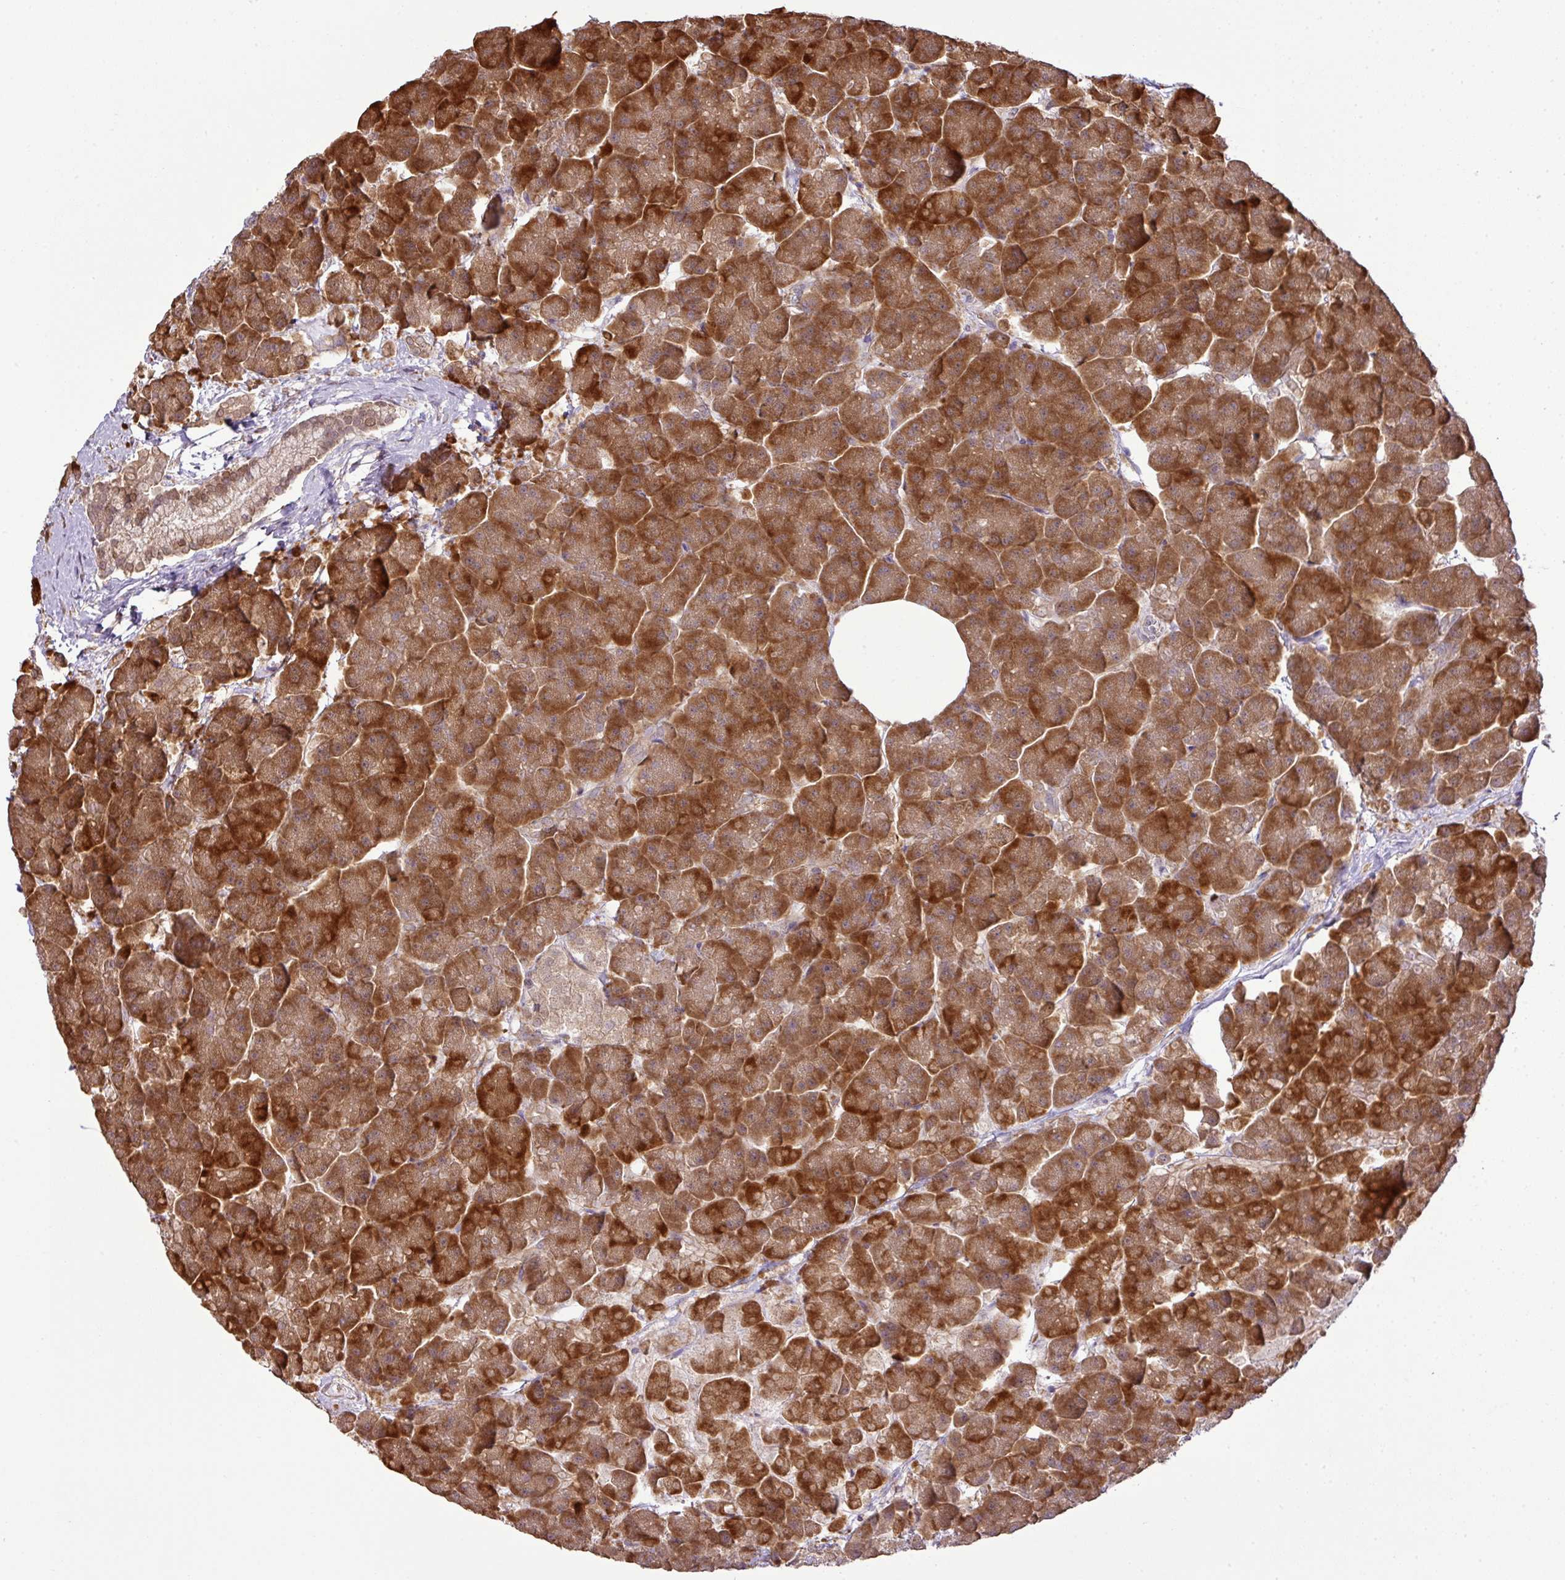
{"staining": {"intensity": "strong", "quantity": ">75%", "location": "cytoplasmic/membranous"}, "tissue": "pancreas", "cell_type": "Exocrine glandular cells", "image_type": "normal", "snomed": [{"axis": "morphology", "description": "Normal tissue, NOS"}, {"axis": "topography", "description": "Pancreas"}, {"axis": "topography", "description": "Peripheral nerve tissue"}], "caption": "Immunohistochemistry (IHC) (DAB) staining of normal pancreas displays strong cytoplasmic/membranous protein positivity in about >75% of exocrine glandular cells. The staining was performed using DAB (3,3'-diaminobenzidine), with brown indicating positive protein expression. Nuclei are stained blue with hematoxylin.", "gene": "DNAAF4", "patient": {"sex": "male", "age": 54}}